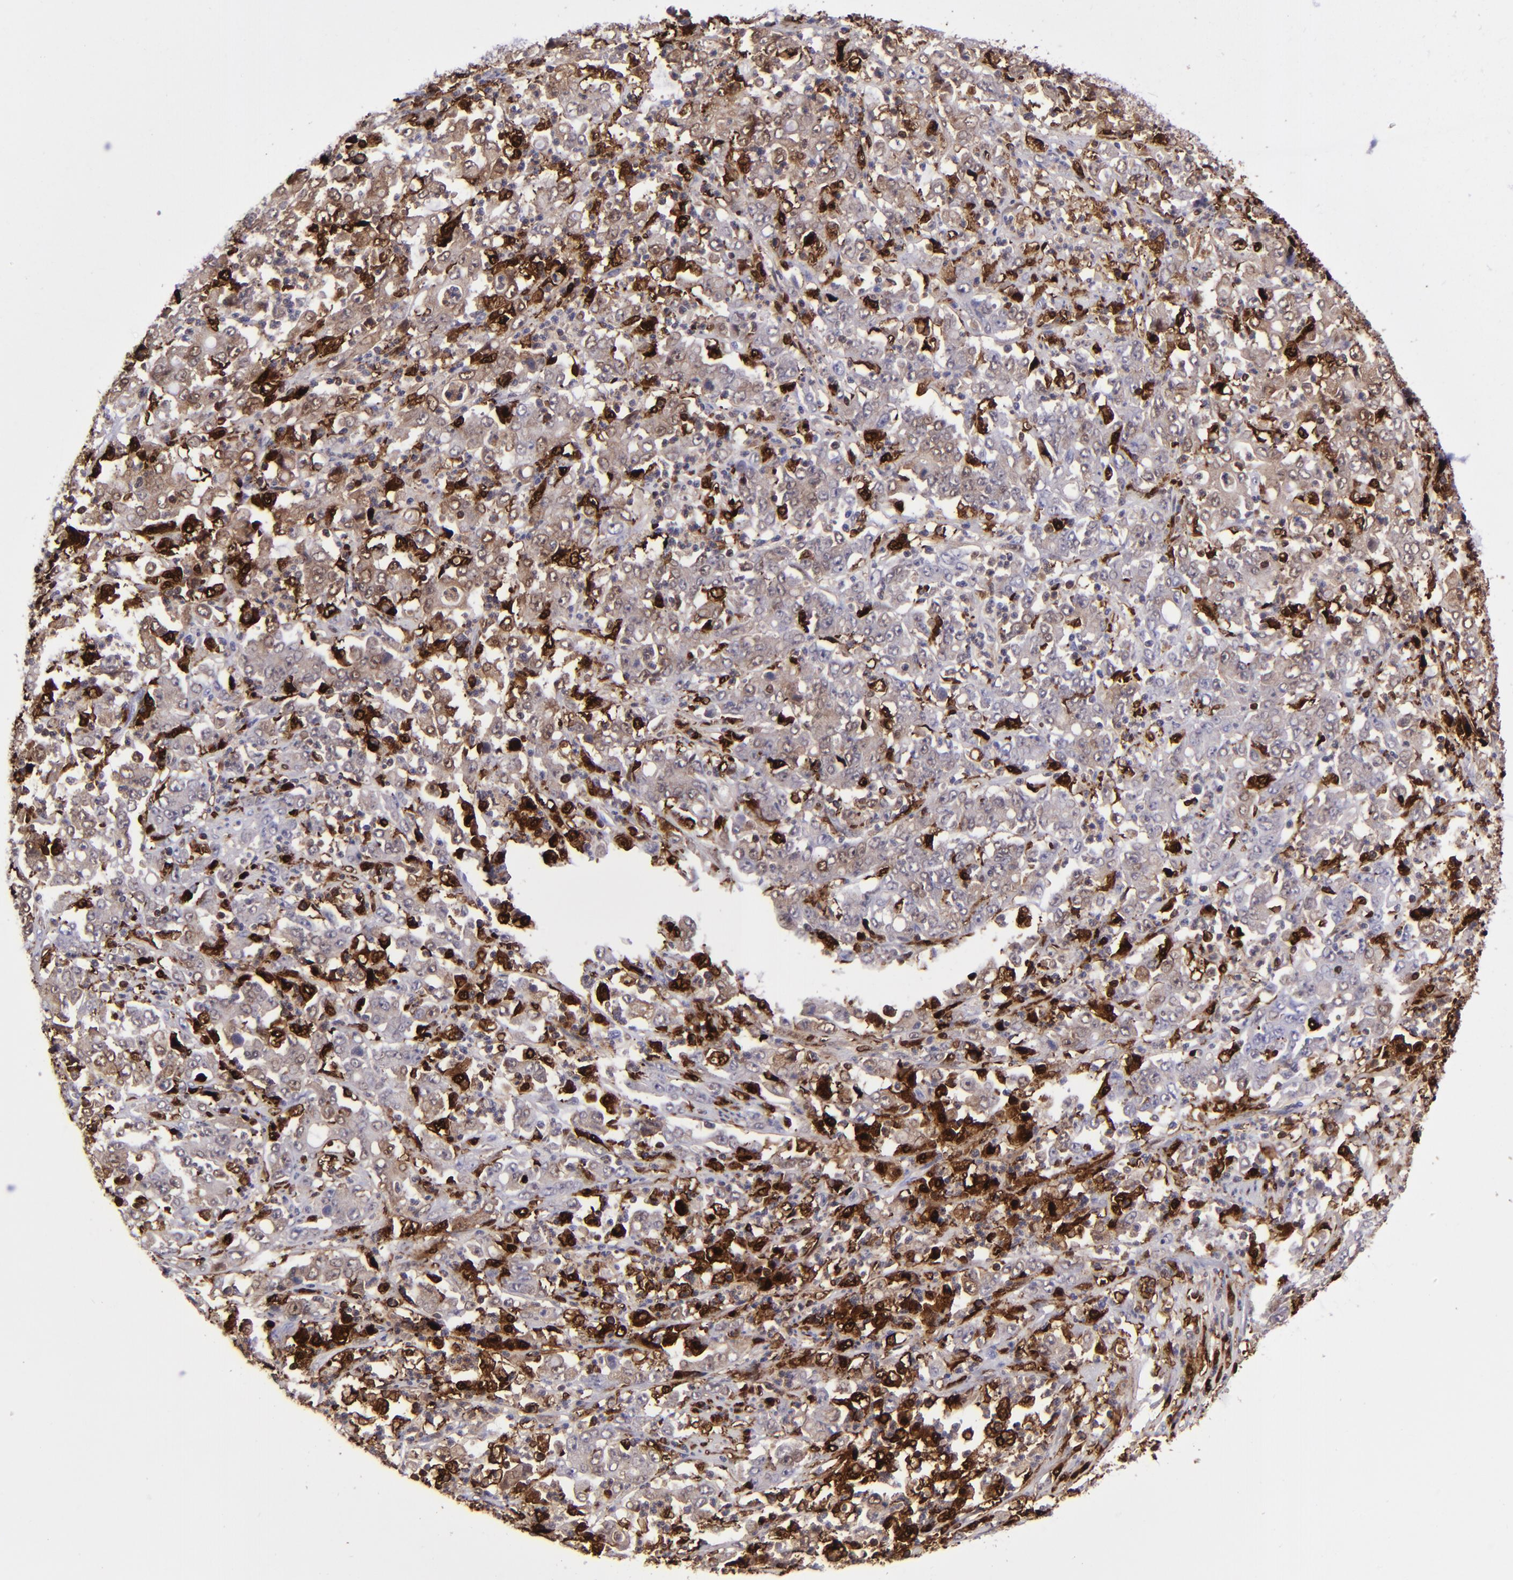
{"staining": {"intensity": "moderate", "quantity": ">75%", "location": "cytoplasmic/membranous"}, "tissue": "stomach cancer", "cell_type": "Tumor cells", "image_type": "cancer", "snomed": [{"axis": "morphology", "description": "Adenocarcinoma, NOS"}, {"axis": "topography", "description": "Stomach, lower"}], "caption": "There is medium levels of moderate cytoplasmic/membranous staining in tumor cells of stomach cancer, as demonstrated by immunohistochemical staining (brown color).", "gene": "TYMP", "patient": {"sex": "female", "age": 71}}